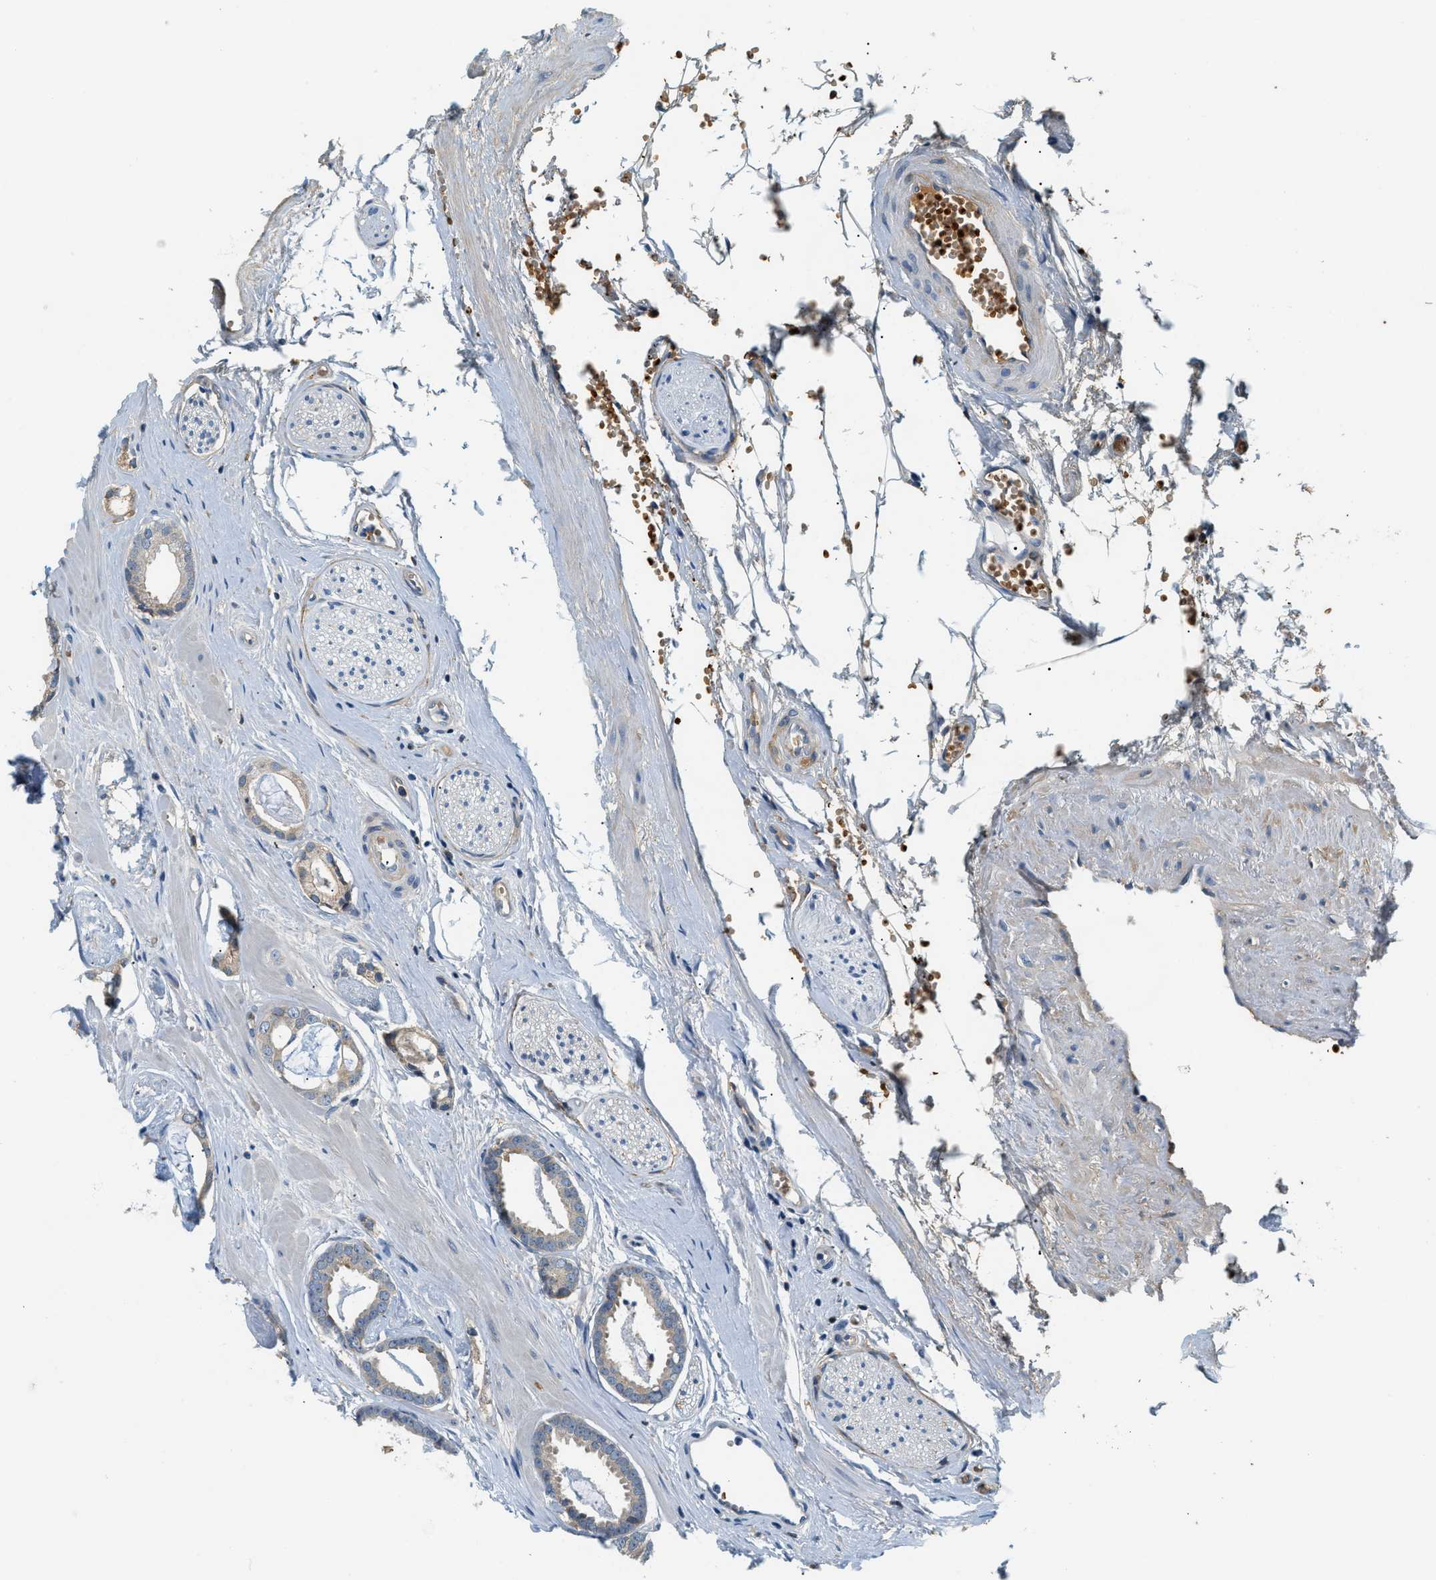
{"staining": {"intensity": "weak", "quantity": "<25%", "location": "cytoplasmic/membranous"}, "tissue": "prostate cancer", "cell_type": "Tumor cells", "image_type": "cancer", "snomed": [{"axis": "morphology", "description": "Adenocarcinoma, Low grade"}, {"axis": "topography", "description": "Prostate"}], "caption": "Immunohistochemistry (IHC) photomicrograph of neoplastic tissue: human adenocarcinoma (low-grade) (prostate) stained with DAB displays no significant protein expression in tumor cells.", "gene": "CYTH2", "patient": {"sex": "male", "age": 53}}